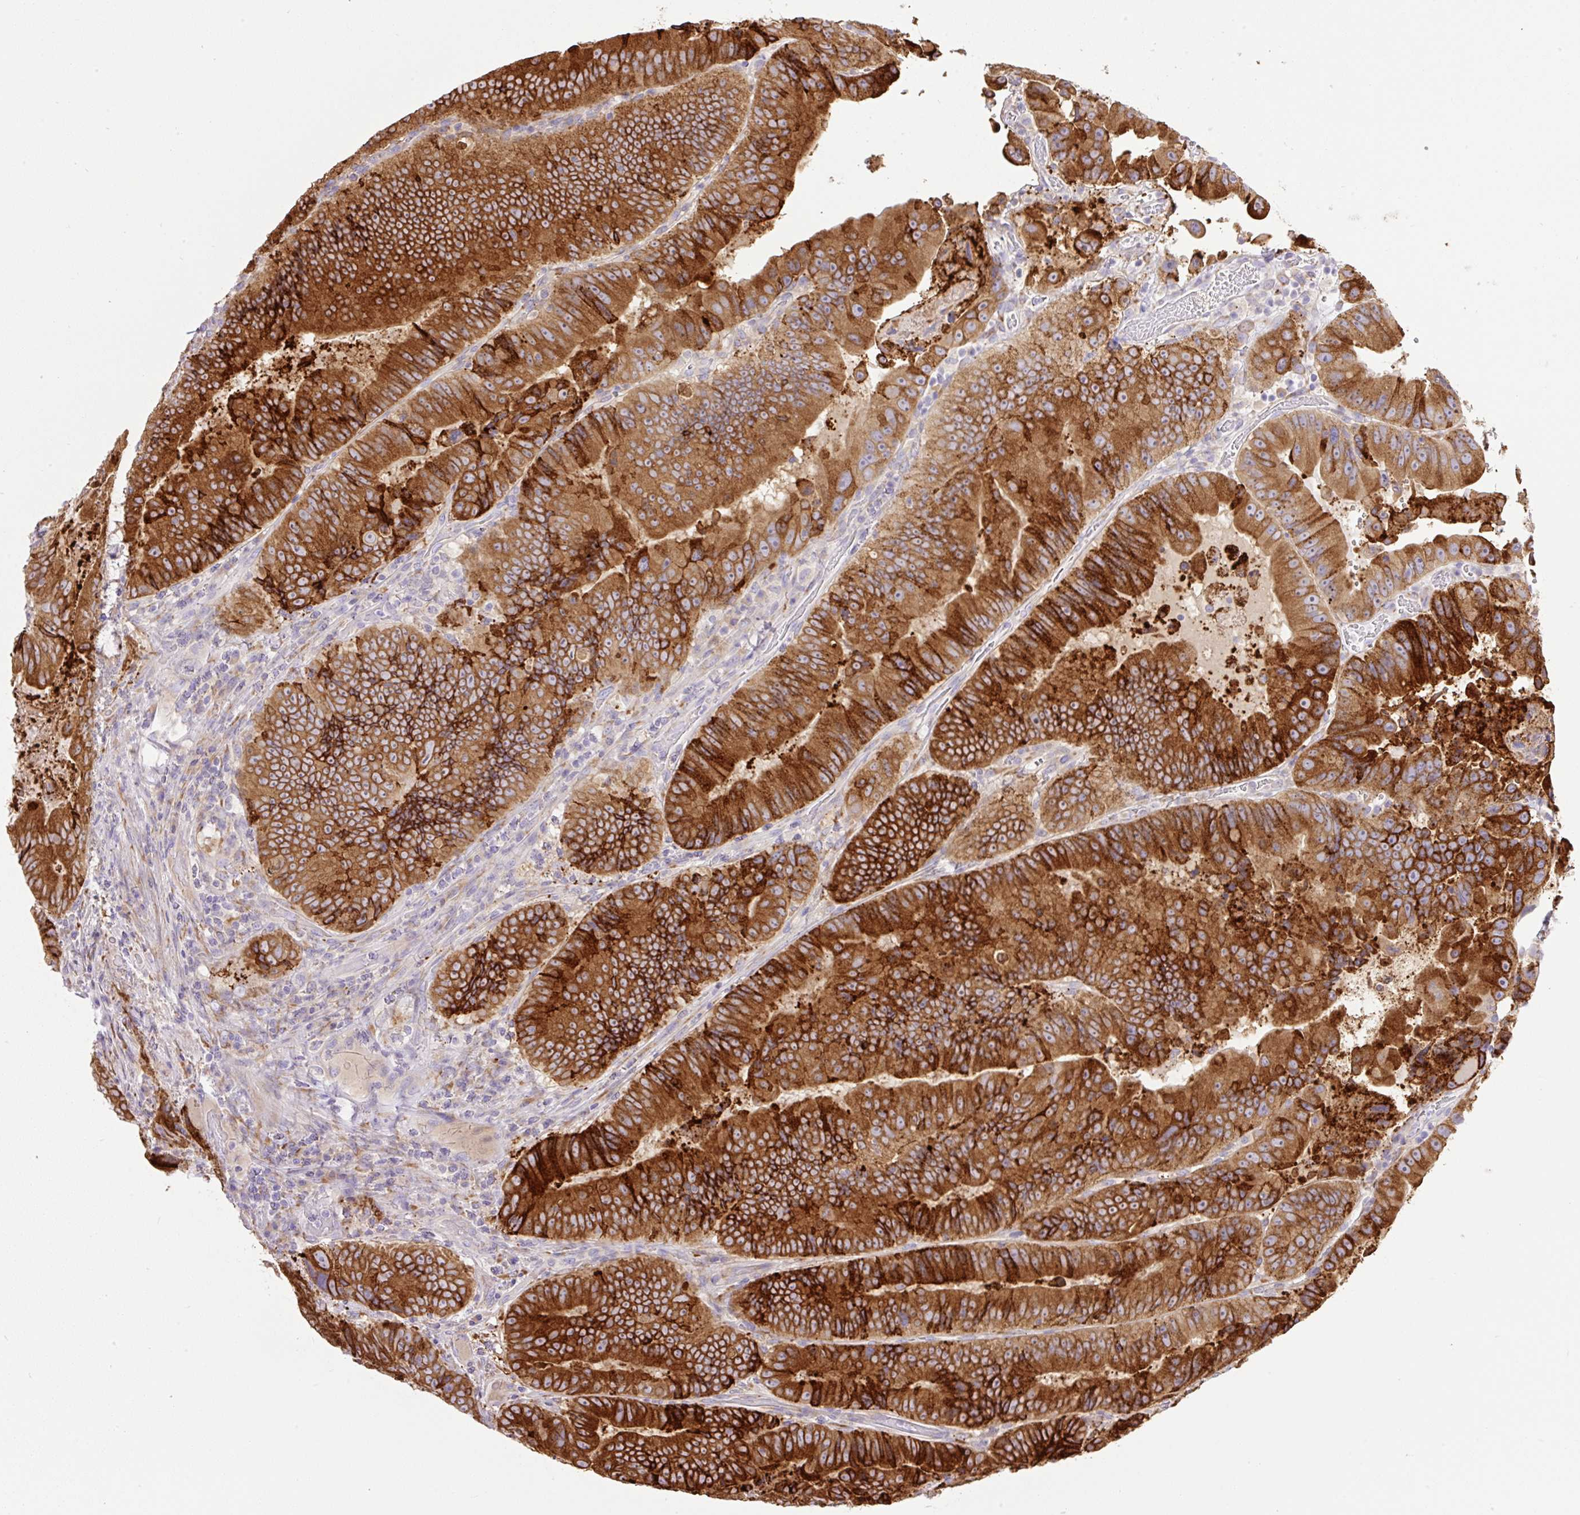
{"staining": {"intensity": "strong", "quantity": ">75%", "location": "cytoplasmic/membranous"}, "tissue": "colorectal cancer", "cell_type": "Tumor cells", "image_type": "cancer", "snomed": [{"axis": "morphology", "description": "Adenocarcinoma, NOS"}, {"axis": "topography", "description": "Colon"}], "caption": "IHC (DAB (3,3'-diaminobenzidine)) staining of human colorectal adenocarcinoma demonstrates strong cytoplasmic/membranous protein positivity in about >75% of tumor cells.", "gene": "POFUT1", "patient": {"sex": "female", "age": 86}}